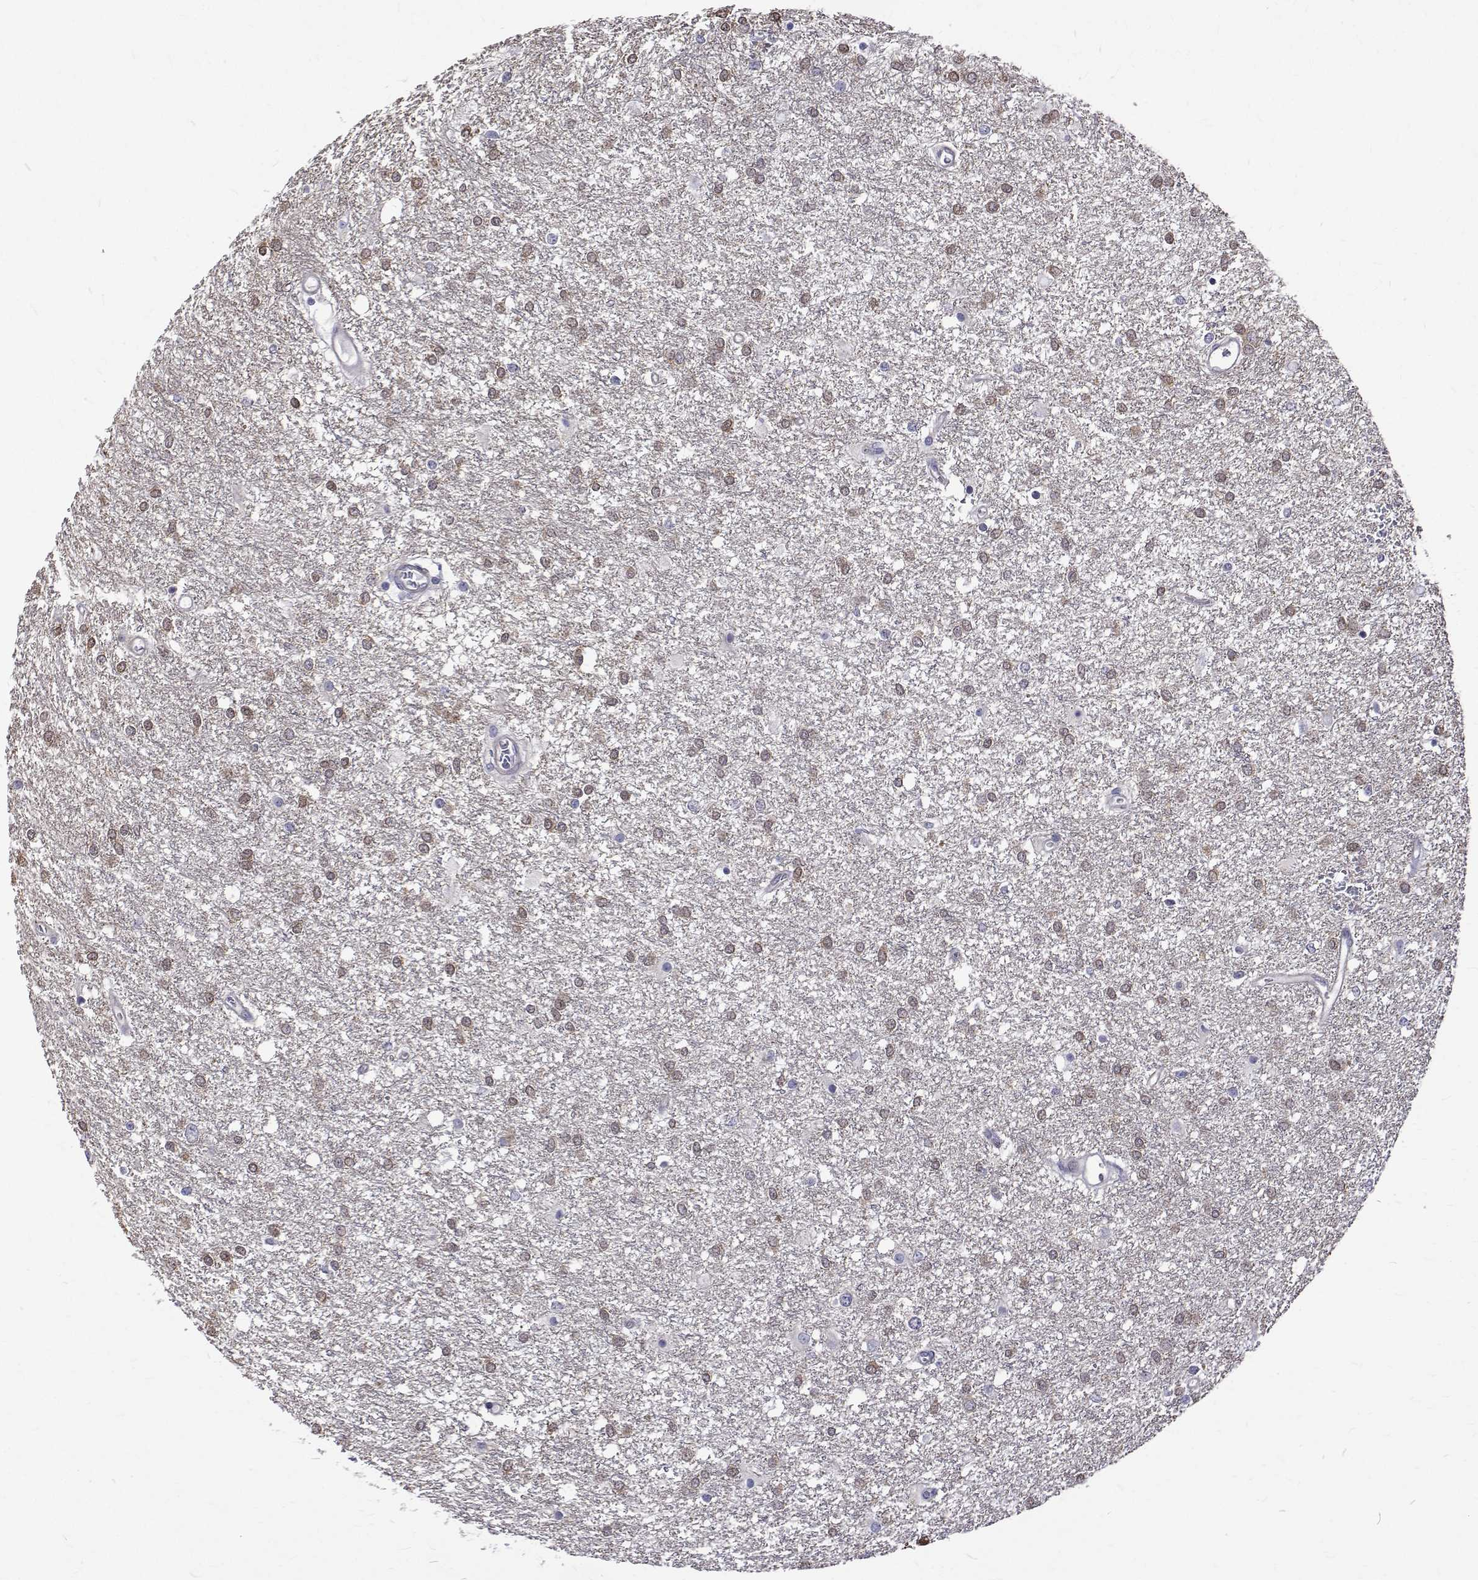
{"staining": {"intensity": "weak", "quantity": "25%-75%", "location": "cytoplasmic/membranous"}, "tissue": "glioma", "cell_type": "Tumor cells", "image_type": "cancer", "snomed": [{"axis": "morphology", "description": "Glioma, malignant, High grade"}, {"axis": "topography", "description": "Brain"}], "caption": "Weak cytoplasmic/membranous expression for a protein is identified in about 25%-75% of tumor cells of malignant glioma (high-grade) using immunohistochemistry (IHC).", "gene": "PADI1", "patient": {"sex": "female", "age": 61}}